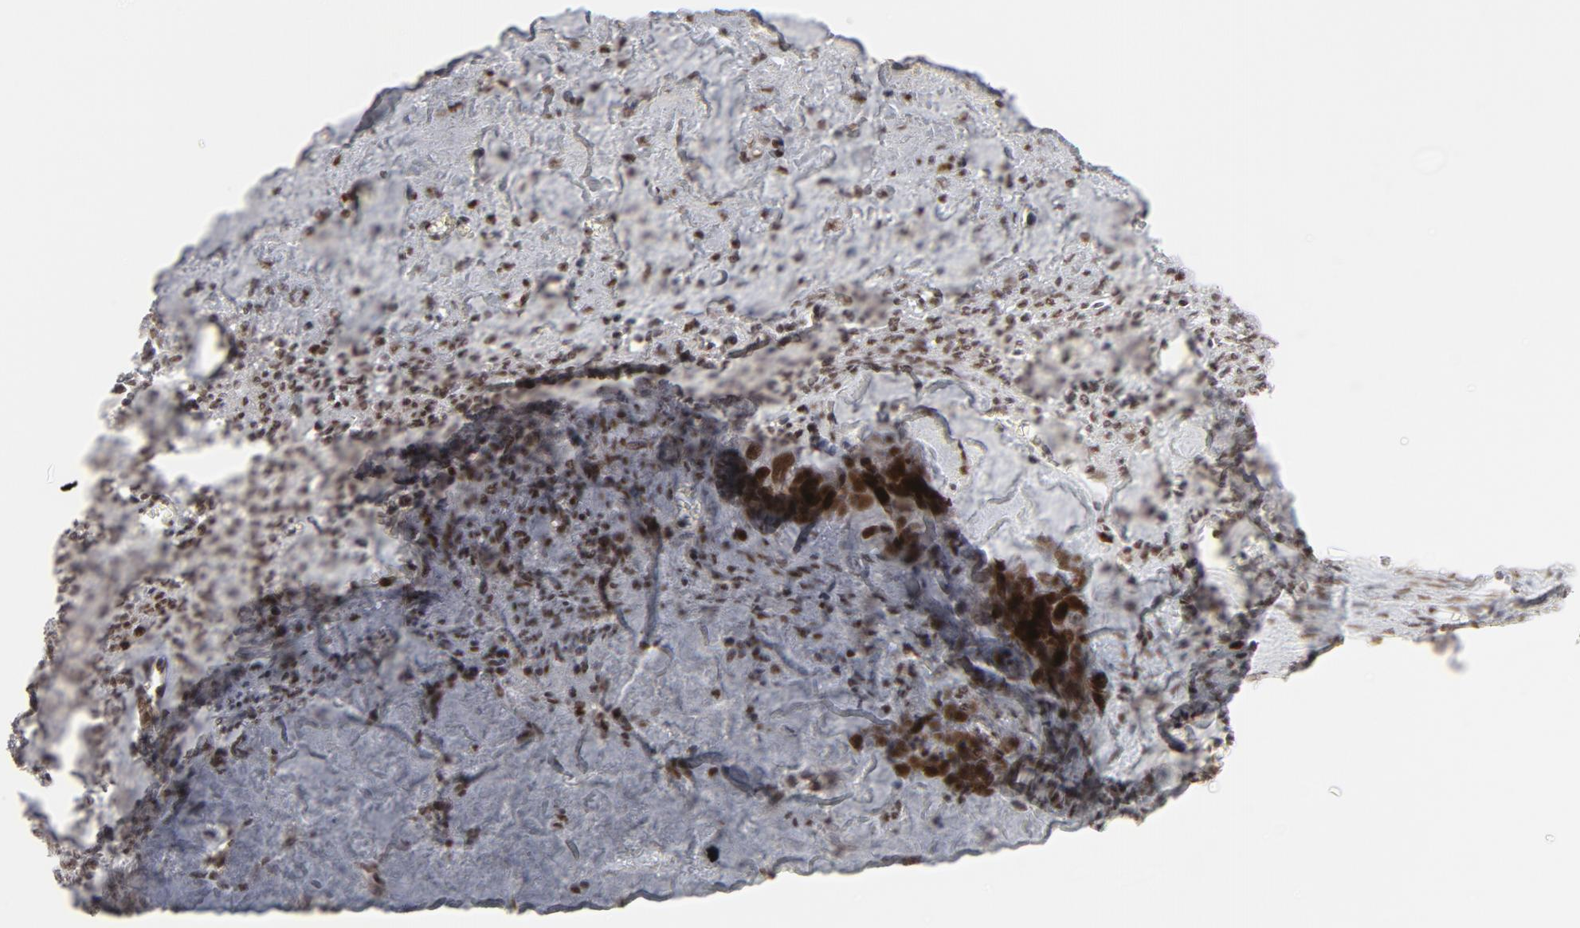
{"staining": {"intensity": "strong", "quantity": "25%-75%", "location": "nuclear"}, "tissue": "ovarian cancer", "cell_type": "Tumor cells", "image_type": "cancer", "snomed": [{"axis": "morphology", "description": "Carcinoma, endometroid"}, {"axis": "topography", "description": "Ovary"}], "caption": "This is a micrograph of IHC staining of ovarian endometroid carcinoma, which shows strong positivity in the nuclear of tumor cells.", "gene": "RFC4", "patient": {"sex": "female", "age": 85}}